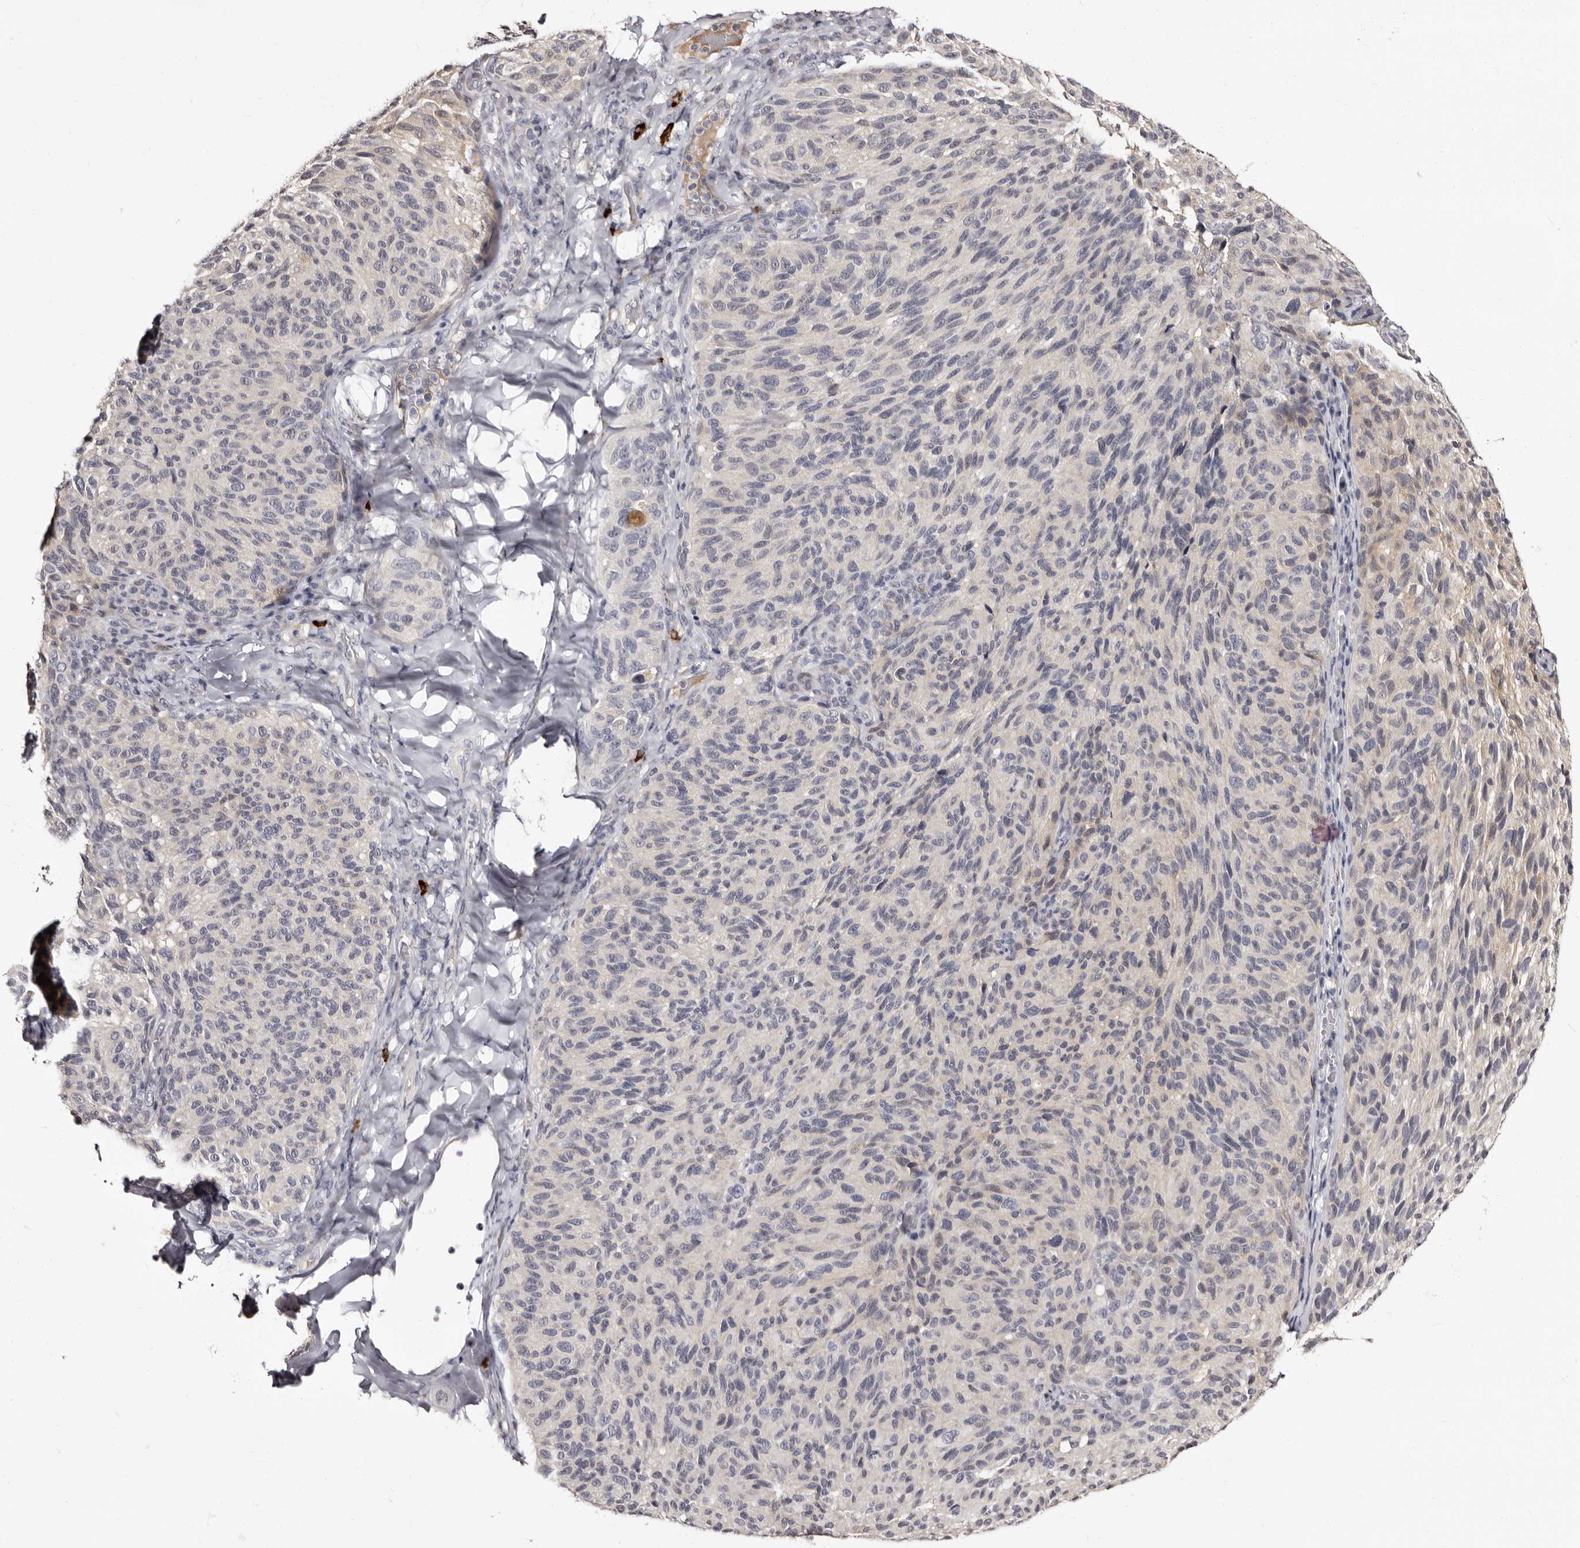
{"staining": {"intensity": "negative", "quantity": "none", "location": "none"}, "tissue": "melanoma", "cell_type": "Tumor cells", "image_type": "cancer", "snomed": [{"axis": "morphology", "description": "Malignant melanoma, NOS"}, {"axis": "topography", "description": "Skin"}], "caption": "DAB (3,3'-diaminobenzidine) immunohistochemical staining of melanoma demonstrates no significant positivity in tumor cells. Nuclei are stained in blue.", "gene": "BPGM", "patient": {"sex": "female", "age": 73}}